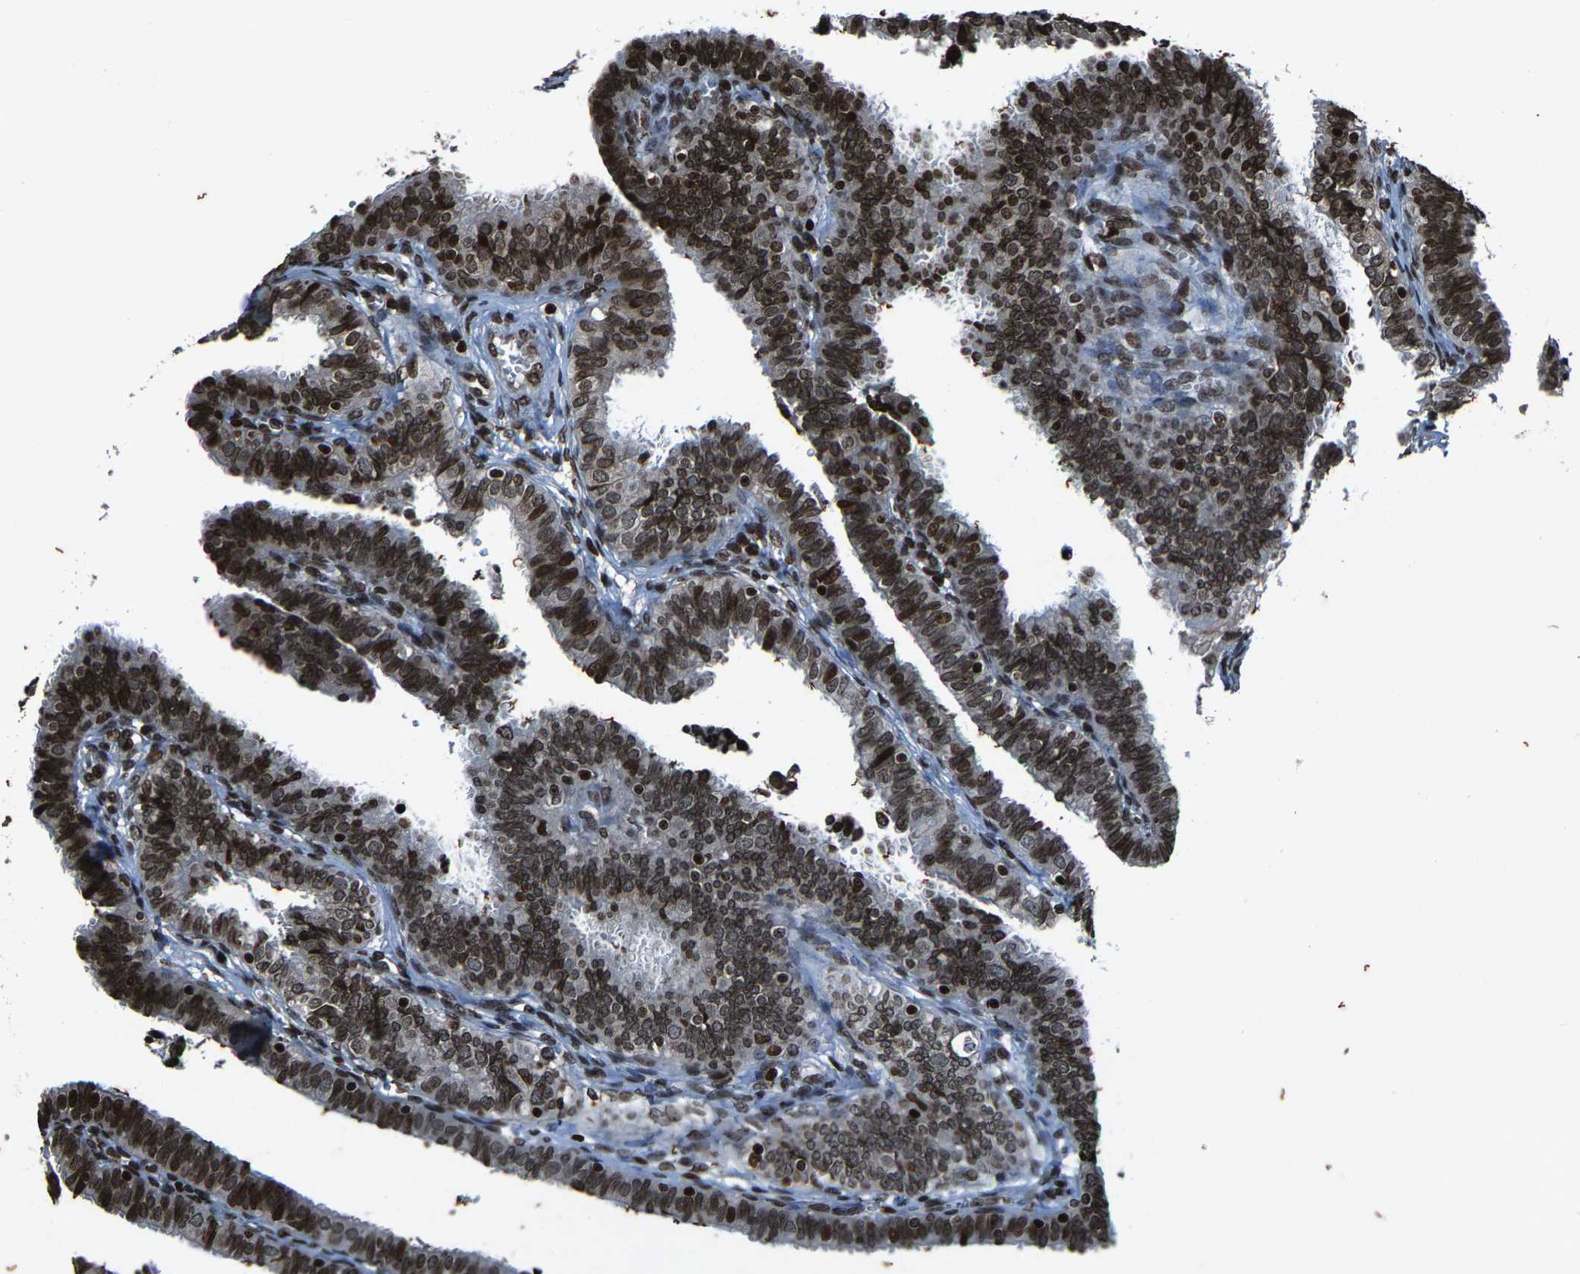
{"staining": {"intensity": "strong", "quantity": ">75%", "location": "nuclear"}, "tissue": "fallopian tube", "cell_type": "Glandular cells", "image_type": "normal", "snomed": [{"axis": "morphology", "description": "Normal tissue, NOS"}, {"axis": "topography", "description": "Fallopian tube"}], "caption": "Strong nuclear positivity for a protein is present in about >75% of glandular cells of benign fallopian tube using immunohistochemistry.", "gene": "H4C1", "patient": {"sex": "female", "age": 46}}